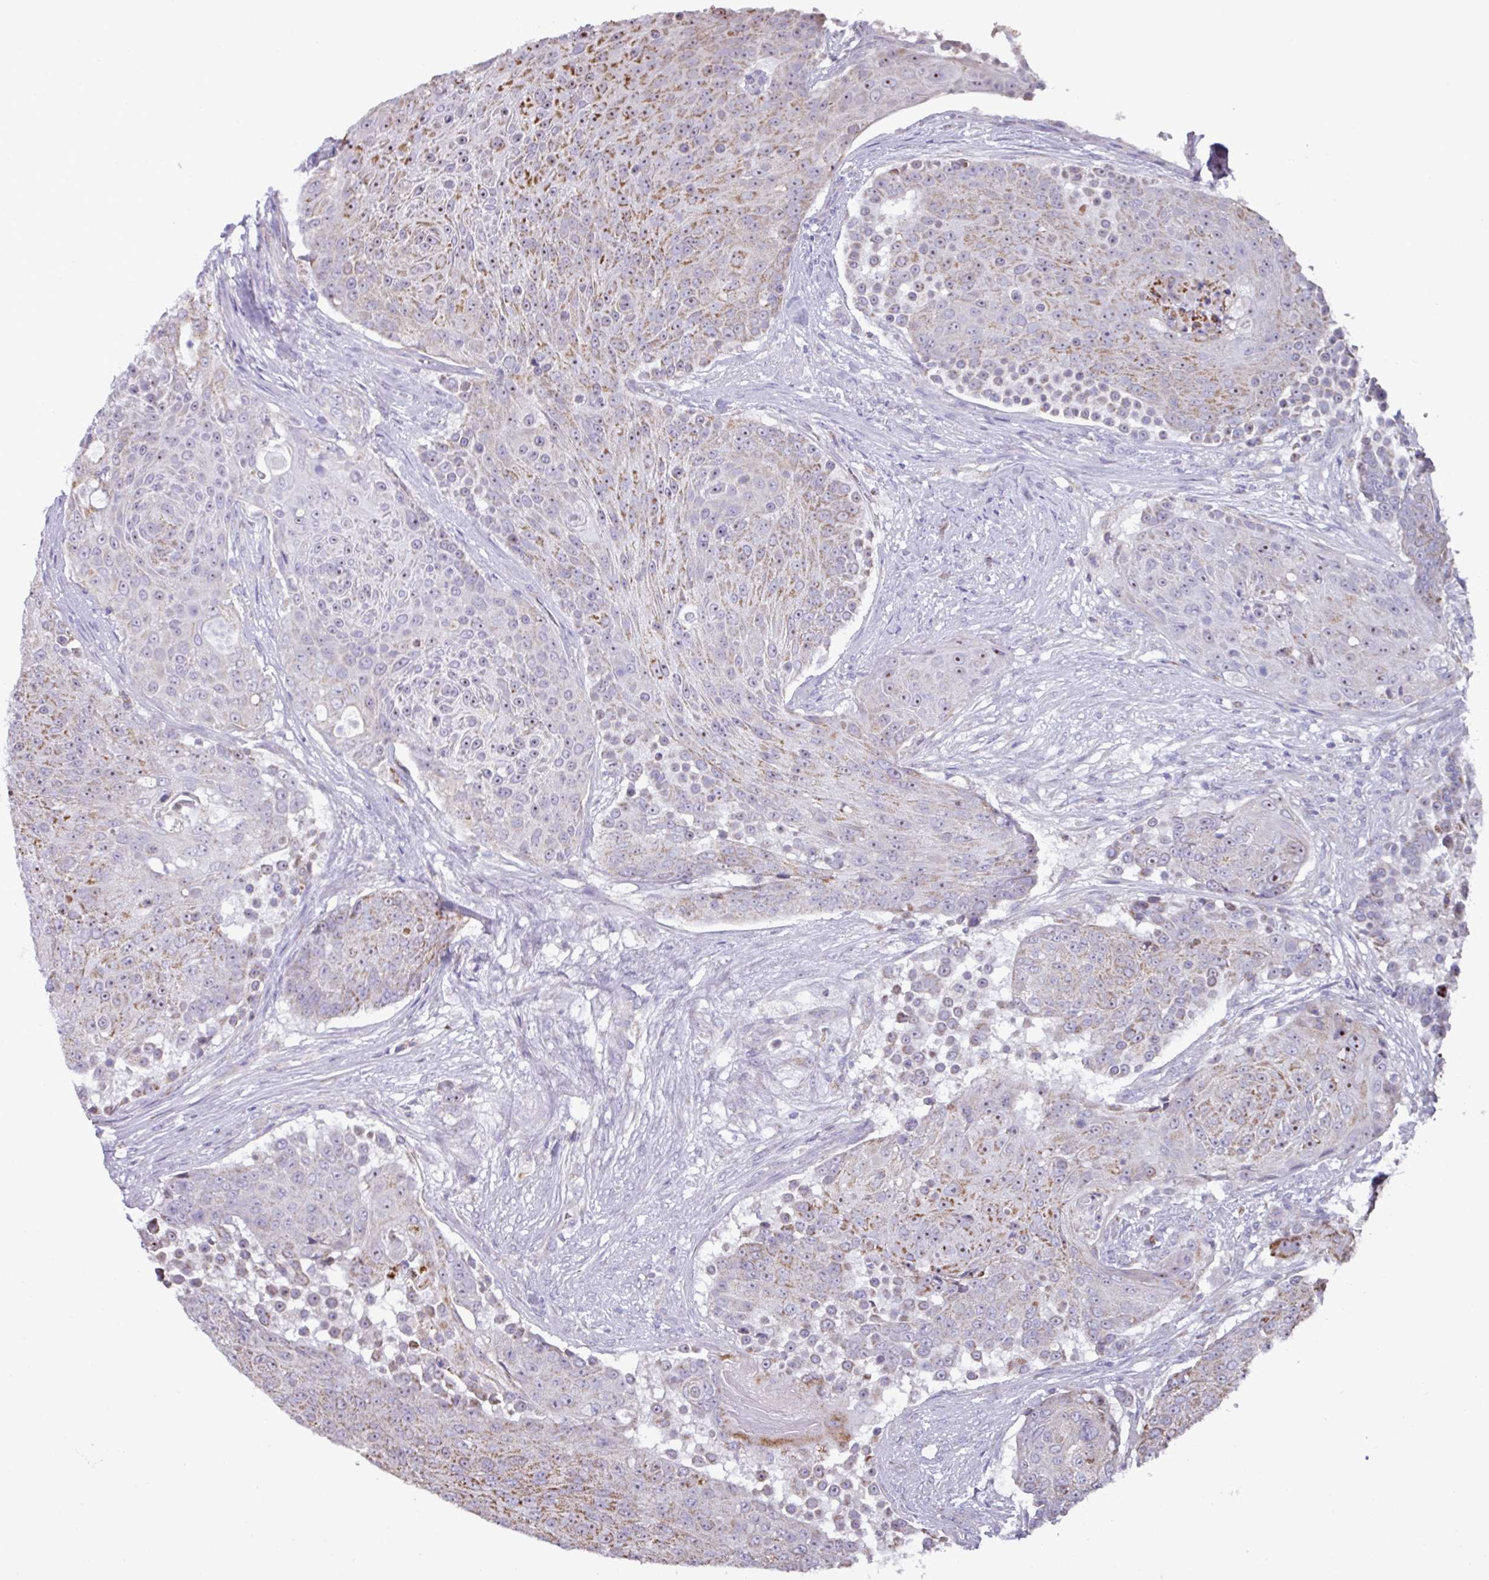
{"staining": {"intensity": "moderate", "quantity": "25%-75%", "location": "cytoplasmic/membranous"}, "tissue": "urothelial cancer", "cell_type": "Tumor cells", "image_type": "cancer", "snomed": [{"axis": "morphology", "description": "Urothelial carcinoma, High grade"}, {"axis": "topography", "description": "Urinary bladder"}], "caption": "Human urothelial cancer stained for a protein (brown) demonstrates moderate cytoplasmic/membranous positive positivity in about 25%-75% of tumor cells.", "gene": "MT-ND4", "patient": {"sex": "female", "age": 63}}